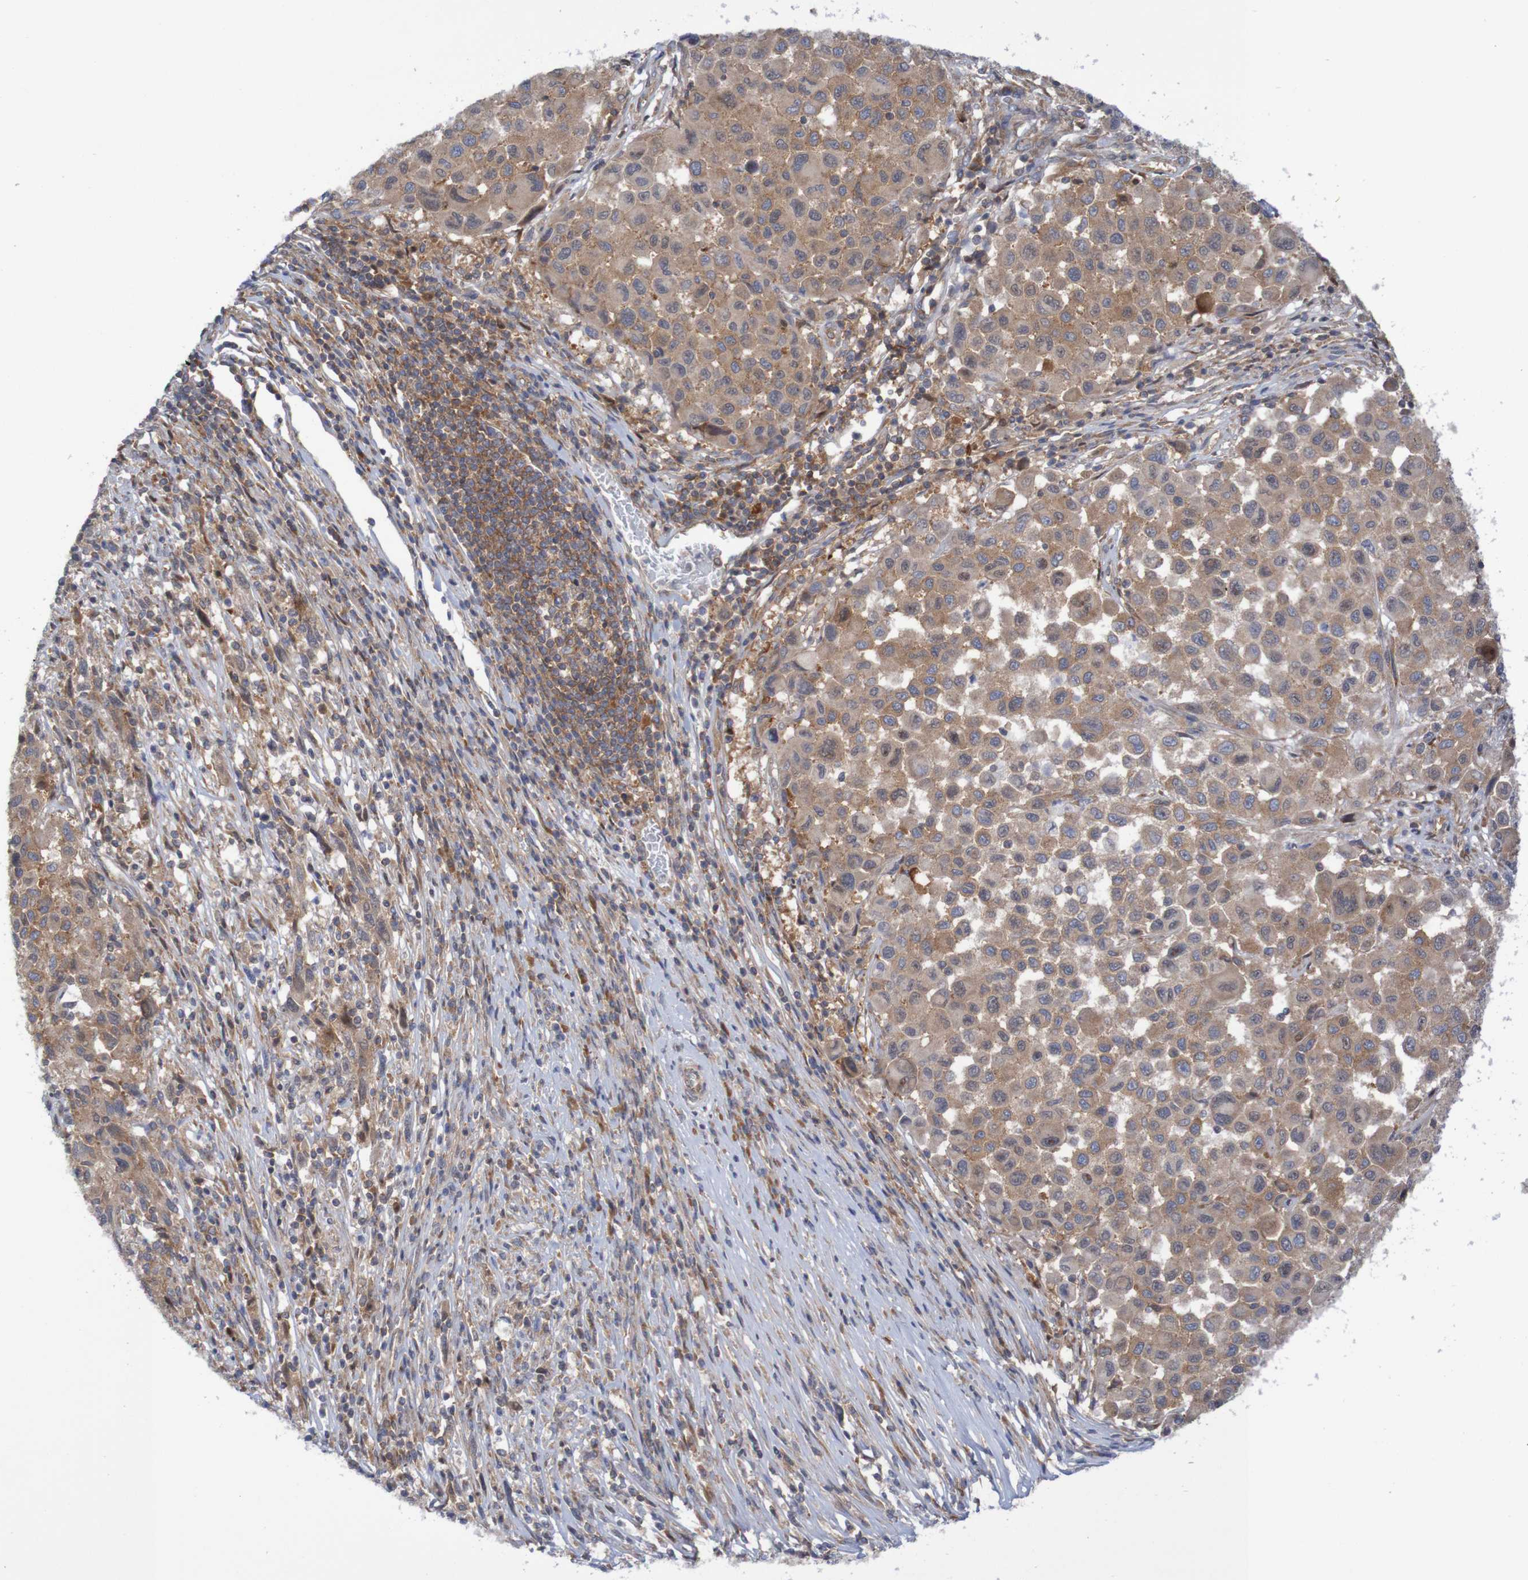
{"staining": {"intensity": "moderate", "quantity": ">75%", "location": "cytoplasmic/membranous"}, "tissue": "melanoma", "cell_type": "Tumor cells", "image_type": "cancer", "snomed": [{"axis": "morphology", "description": "Malignant melanoma, Metastatic site"}, {"axis": "topography", "description": "Lymph node"}], "caption": "An image of melanoma stained for a protein shows moderate cytoplasmic/membranous brown staining in tumor cells.", "gene": "LRRC47", "patient": {"sex": "male", "age": 61}}